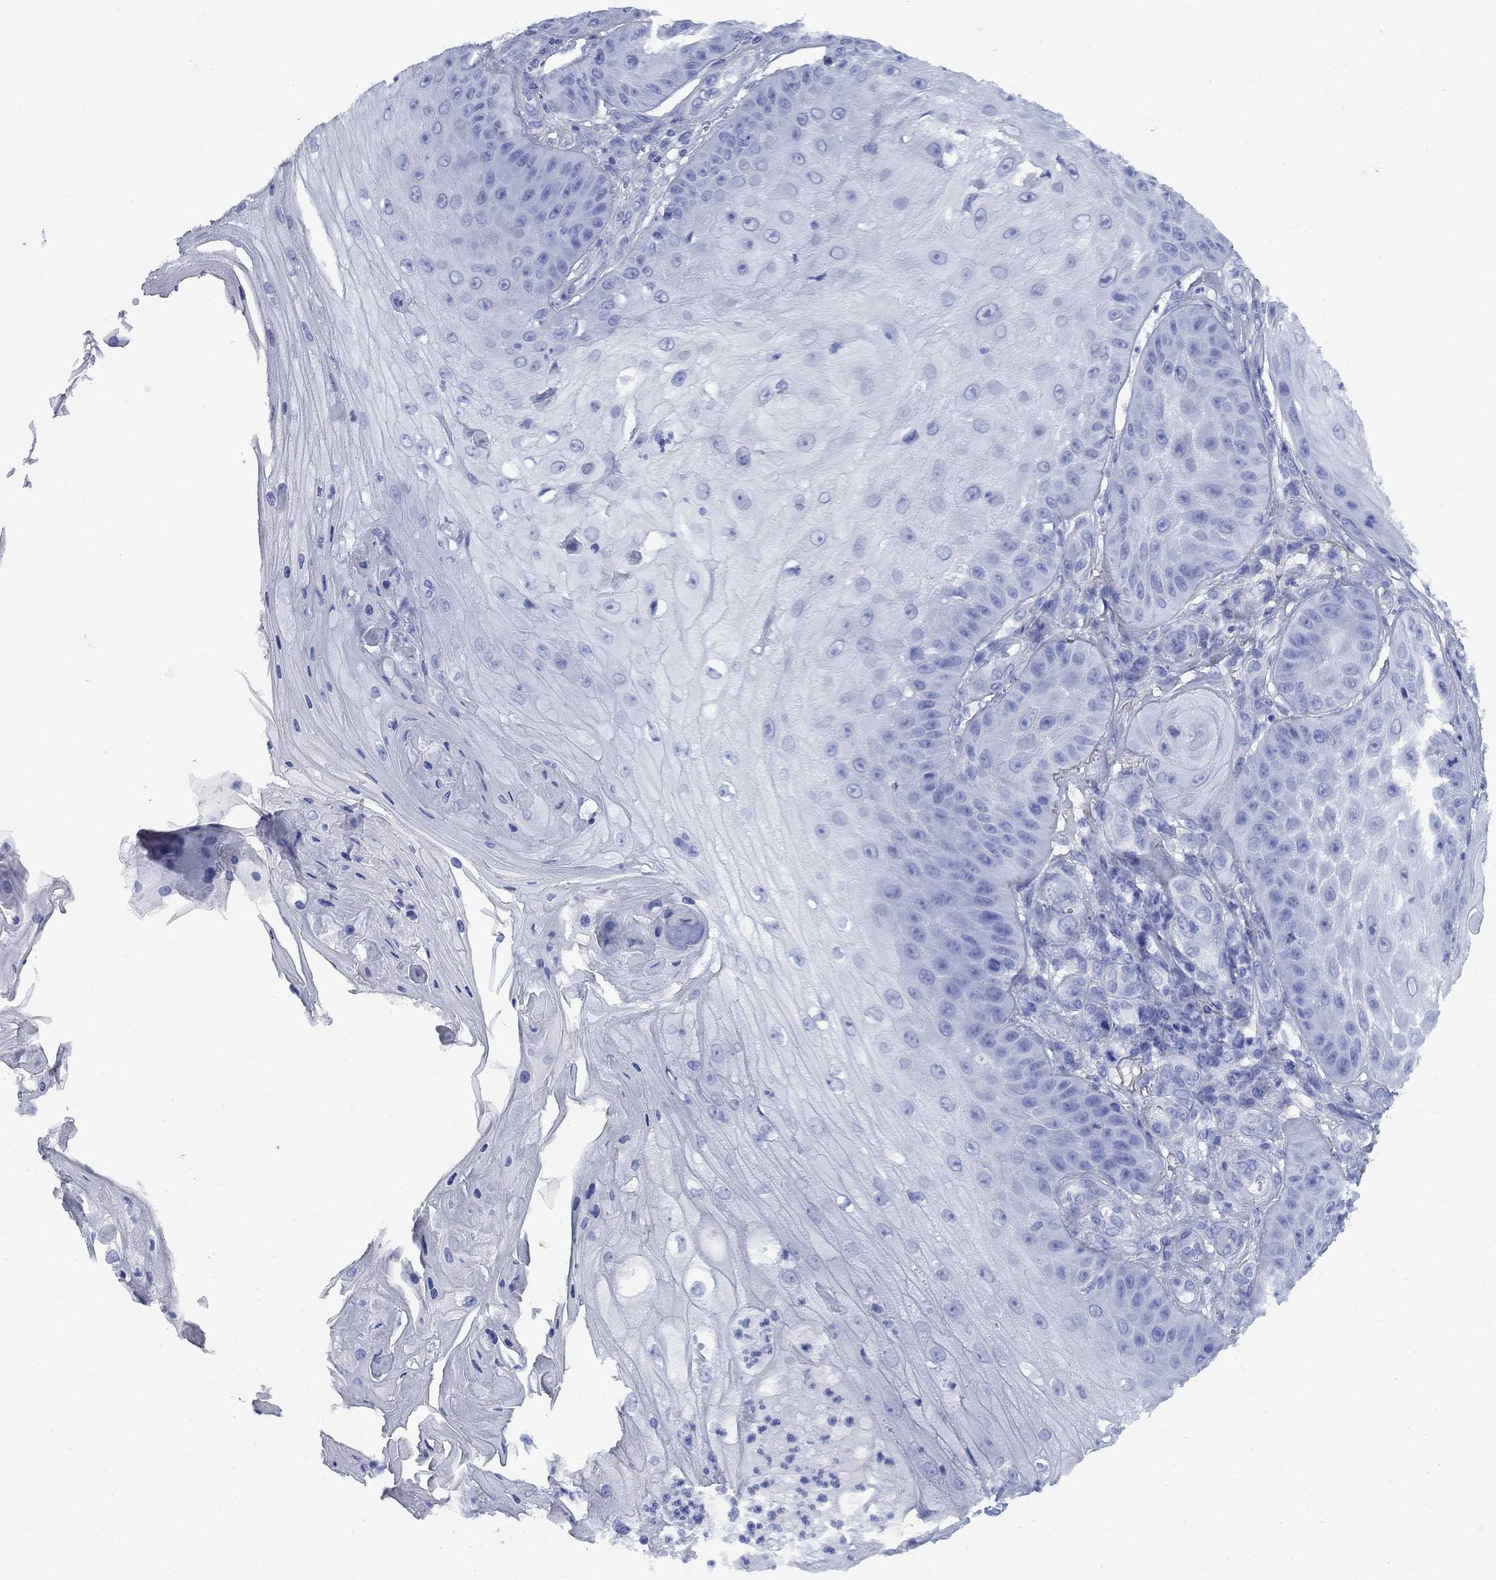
{"staining": {"intensity": "negative", "quantity": "none", "location": "none"}, "tissue": "skin cancer", "cell_type": "Tumor cells", "image_type": "cancer", "snomed": [{"axis": "morphology", "description": "Squamous cell carcinoma, NOS"}, {"axis": "topography", "description": "Skin"}], "caption": "Tumor cells show no significant protein positivity in squamous cell carcinoma (skin).", "gene": "VTN", "patient": {"sex": "male", "age": 70}}